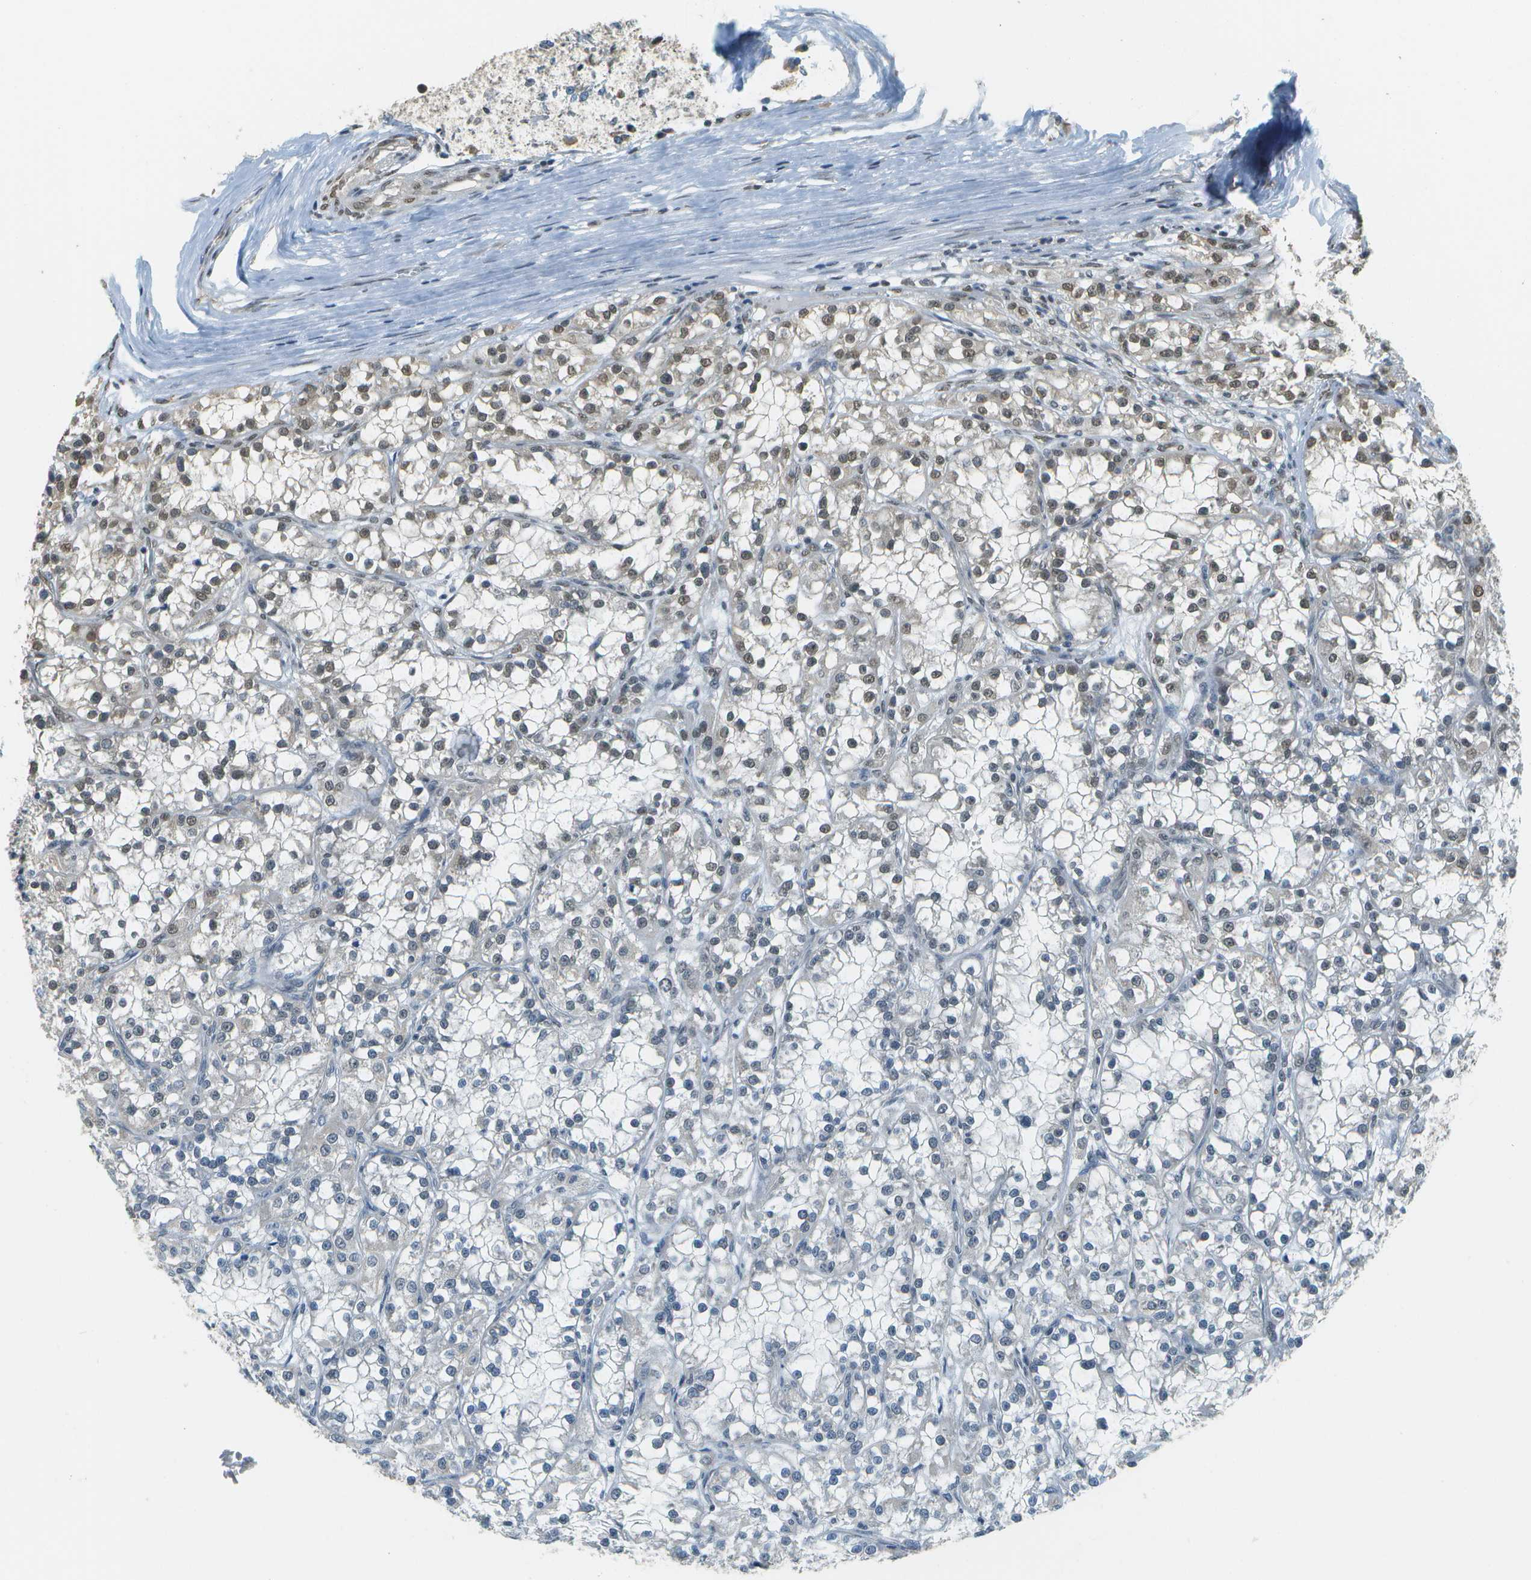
{"staining": {"intensity": "moderate", "quantity": "25%-75%", "location": "nuclear"}, "tissue": "renal cancer", "cell_type": "Tumor cells", "image_type": "cancer", "snomed": [{"axis": "morphology", "description": "Adenocarcinoma, NOS"}, {"axis": "topography", "description": "Kidney"}], "caption": "Immunohistochemical staining of human renal adenocarcinoma demonstrates medium levels of moderate nuclear protein expression in about 25%-75% of tumor cells.", "gene": "ABL2", "patient": {"sex": "female", "age": 52}}